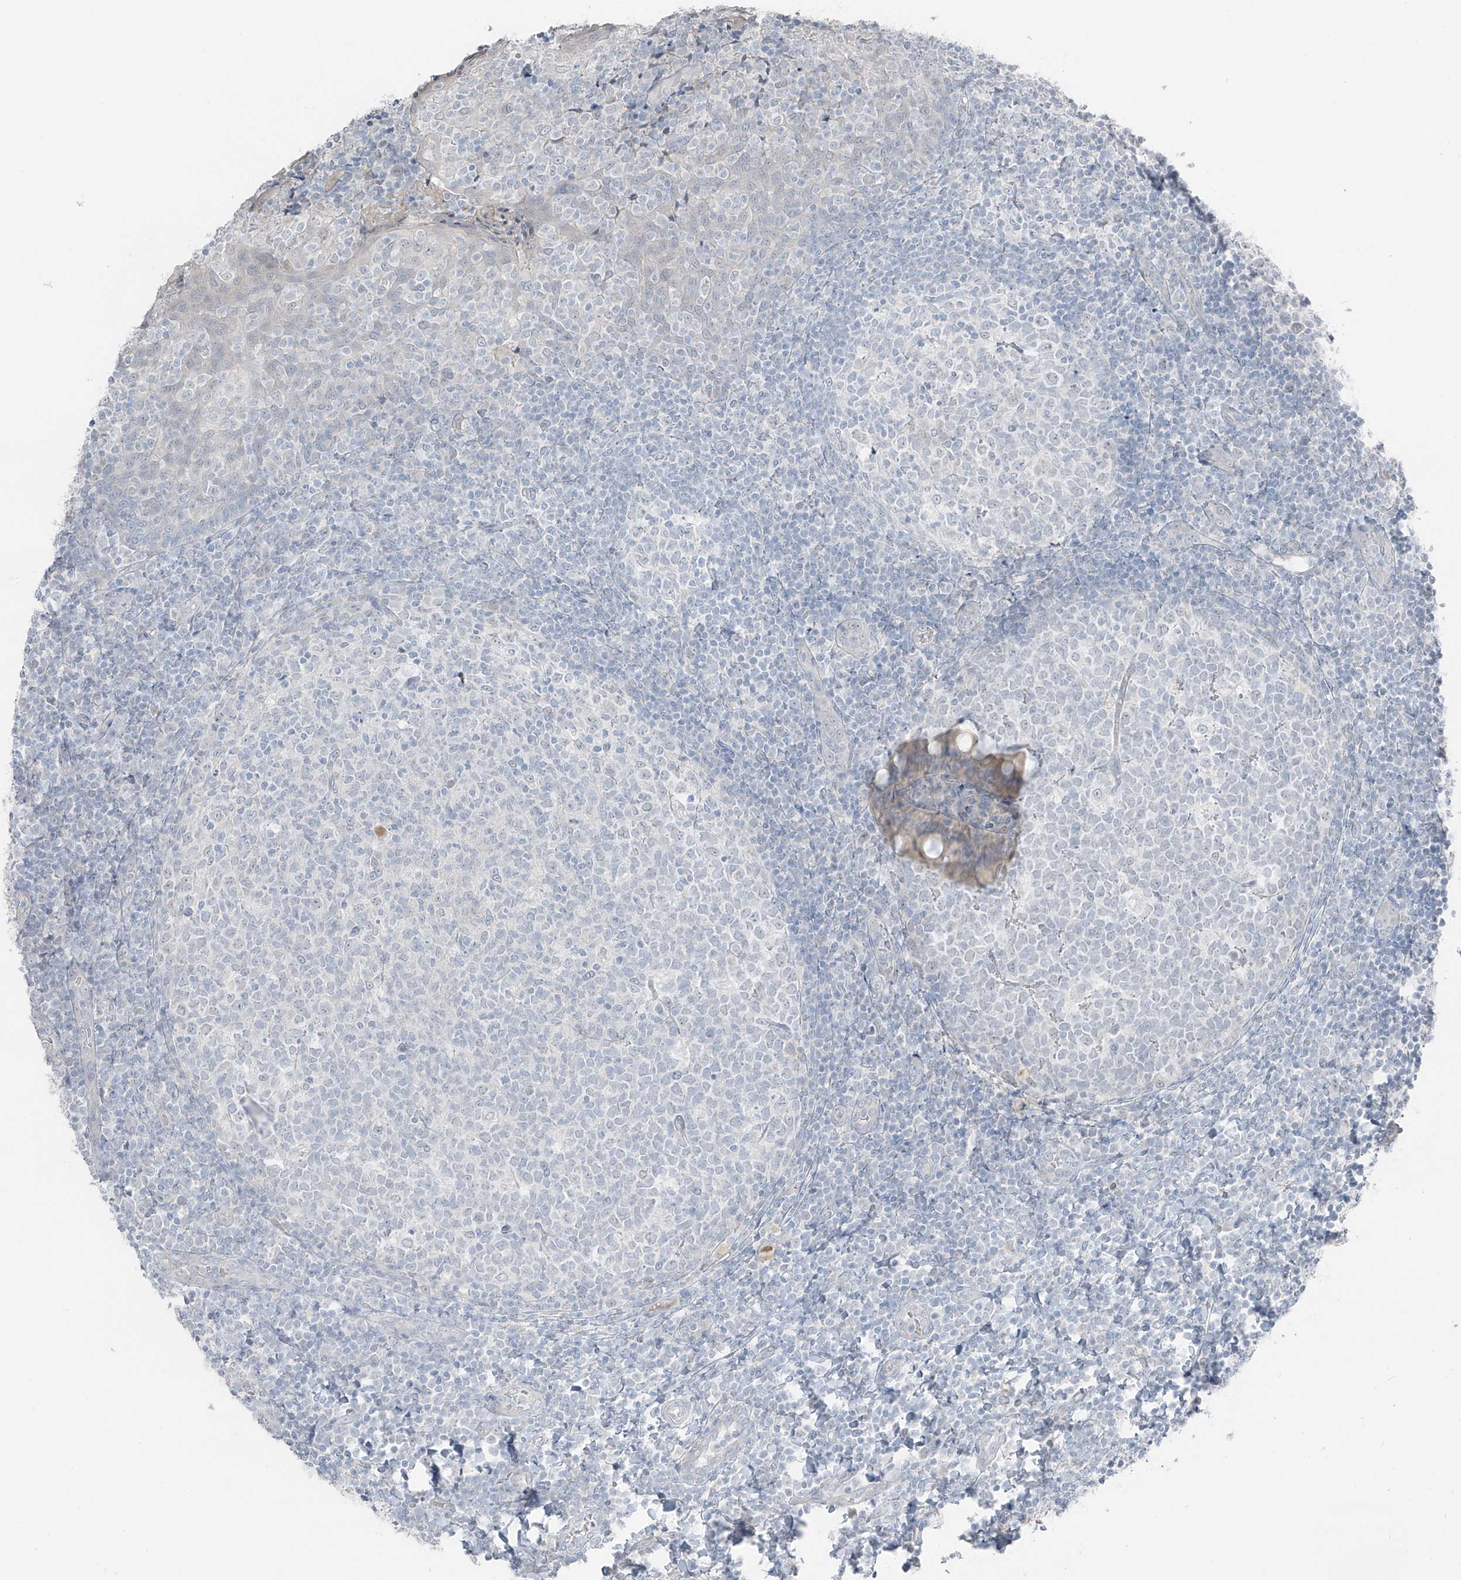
{"staining": {"intensity": "negative", "quantity": "none", "location": "none"}, "tissue": "tonsil", "cell_type": "Germinal center cells", "image_type": "normal", "snomed": [{"axis": "morphology", "description": "Normal tissue, NOS"}, {"axis": "topography", "description": "Tonsil"}], "caption": "Image shows no protein positivity in germinal center cells of normal tonsil.", "gene": "PRDM6", "patient": {"sex": "female", "age": 19}}